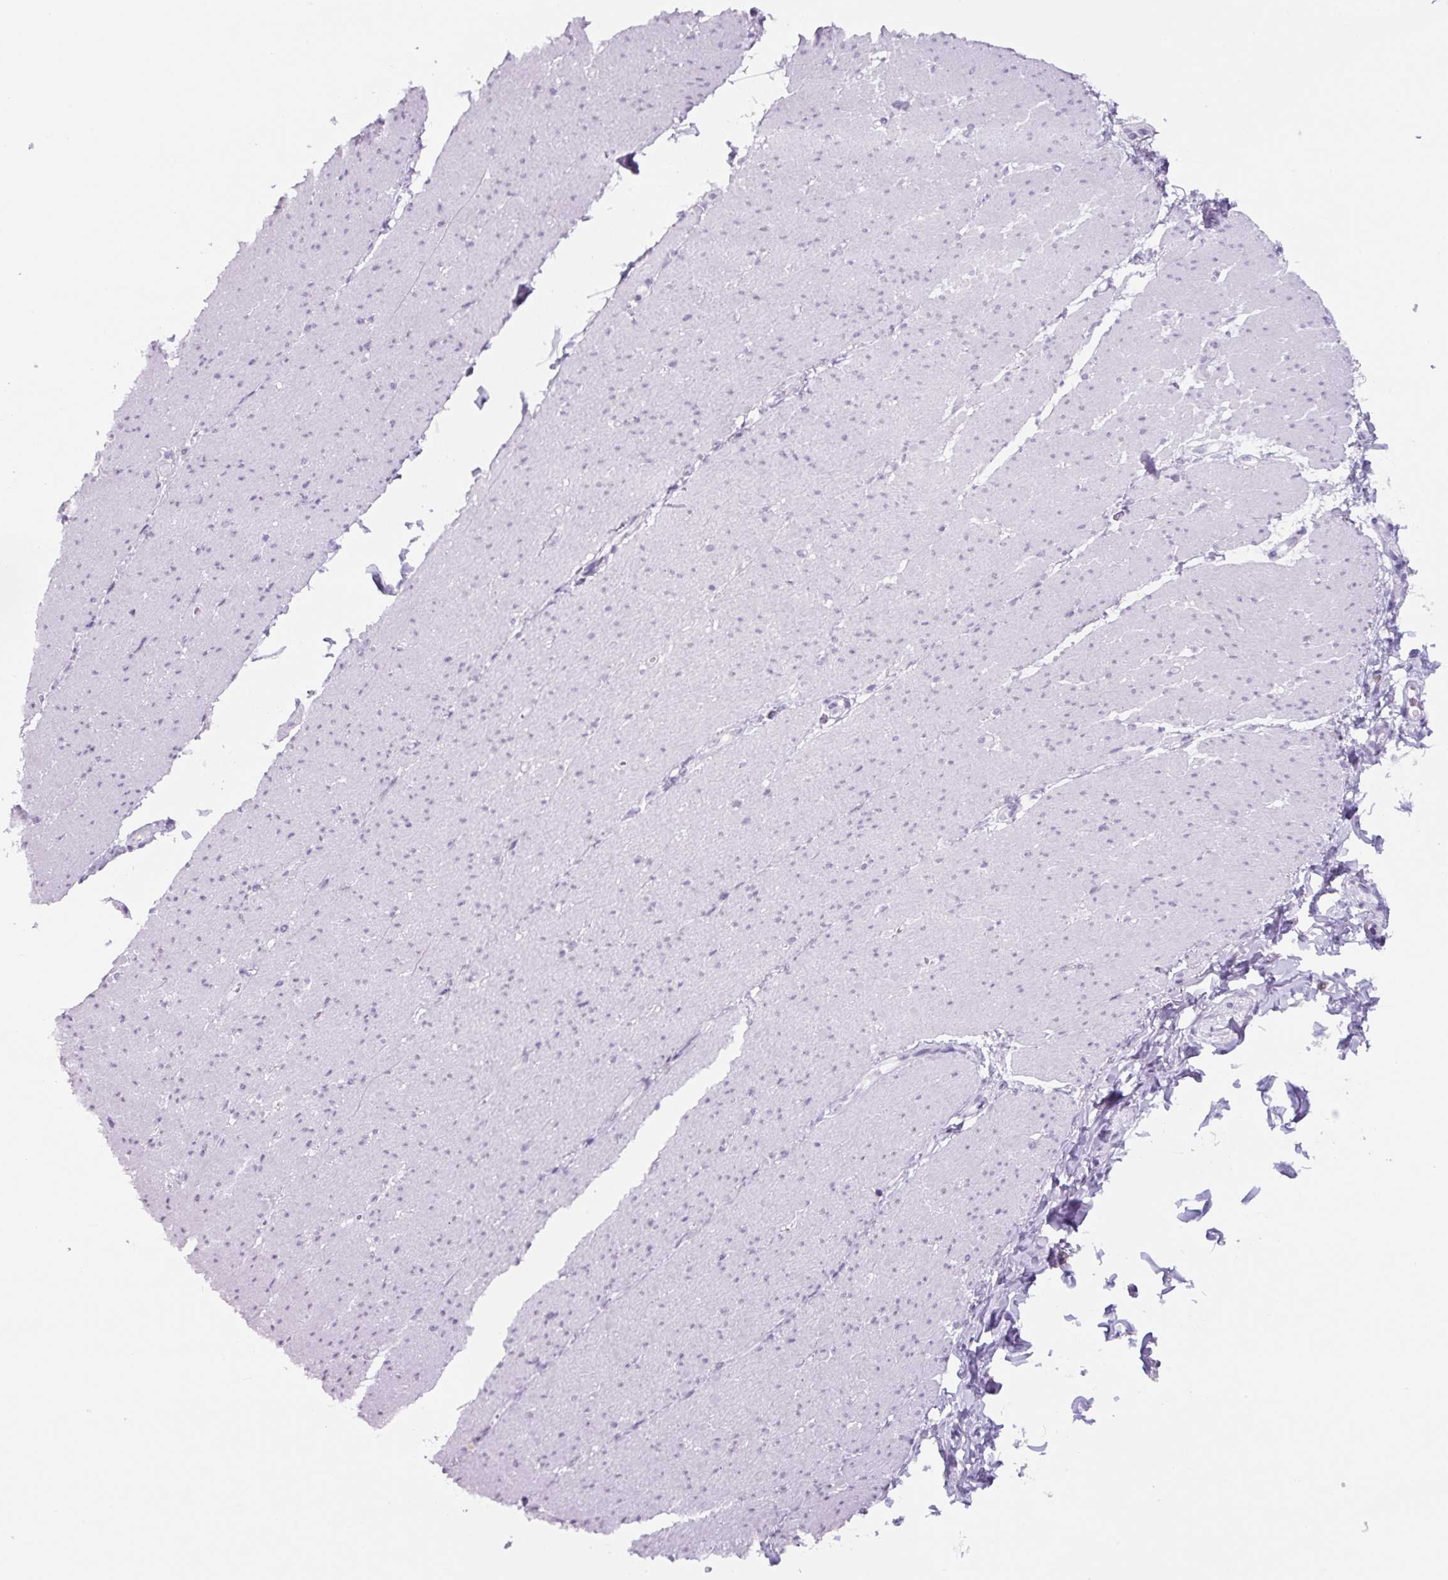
{"staining": {"intensity": "negative", "quantity": "none", "location": "none"}, "tissue": "smooth muscle", "cell_type": "Smooth muscle cells", "image_type": "normal", "snomed": [{"axis": "morphology", "description": "Normal tissue, NOS"}, {"axis": "topography", "description": "Smooth muscle"}, {"axis": "topography", "description": "Rectum"}], "caption": "Protein analysis of benign smooth muscle shows no significant expression in smooth muscle cells. The staining was performed using DAB (3,3'-diaminobenzidine) to visualize the protein expression in brown, while the nuclei were stained in blue with hematoxylin (Magnification: 20x).", "gene": "TNFRSF8", "patient": {"sex": "male", "age": 53}}